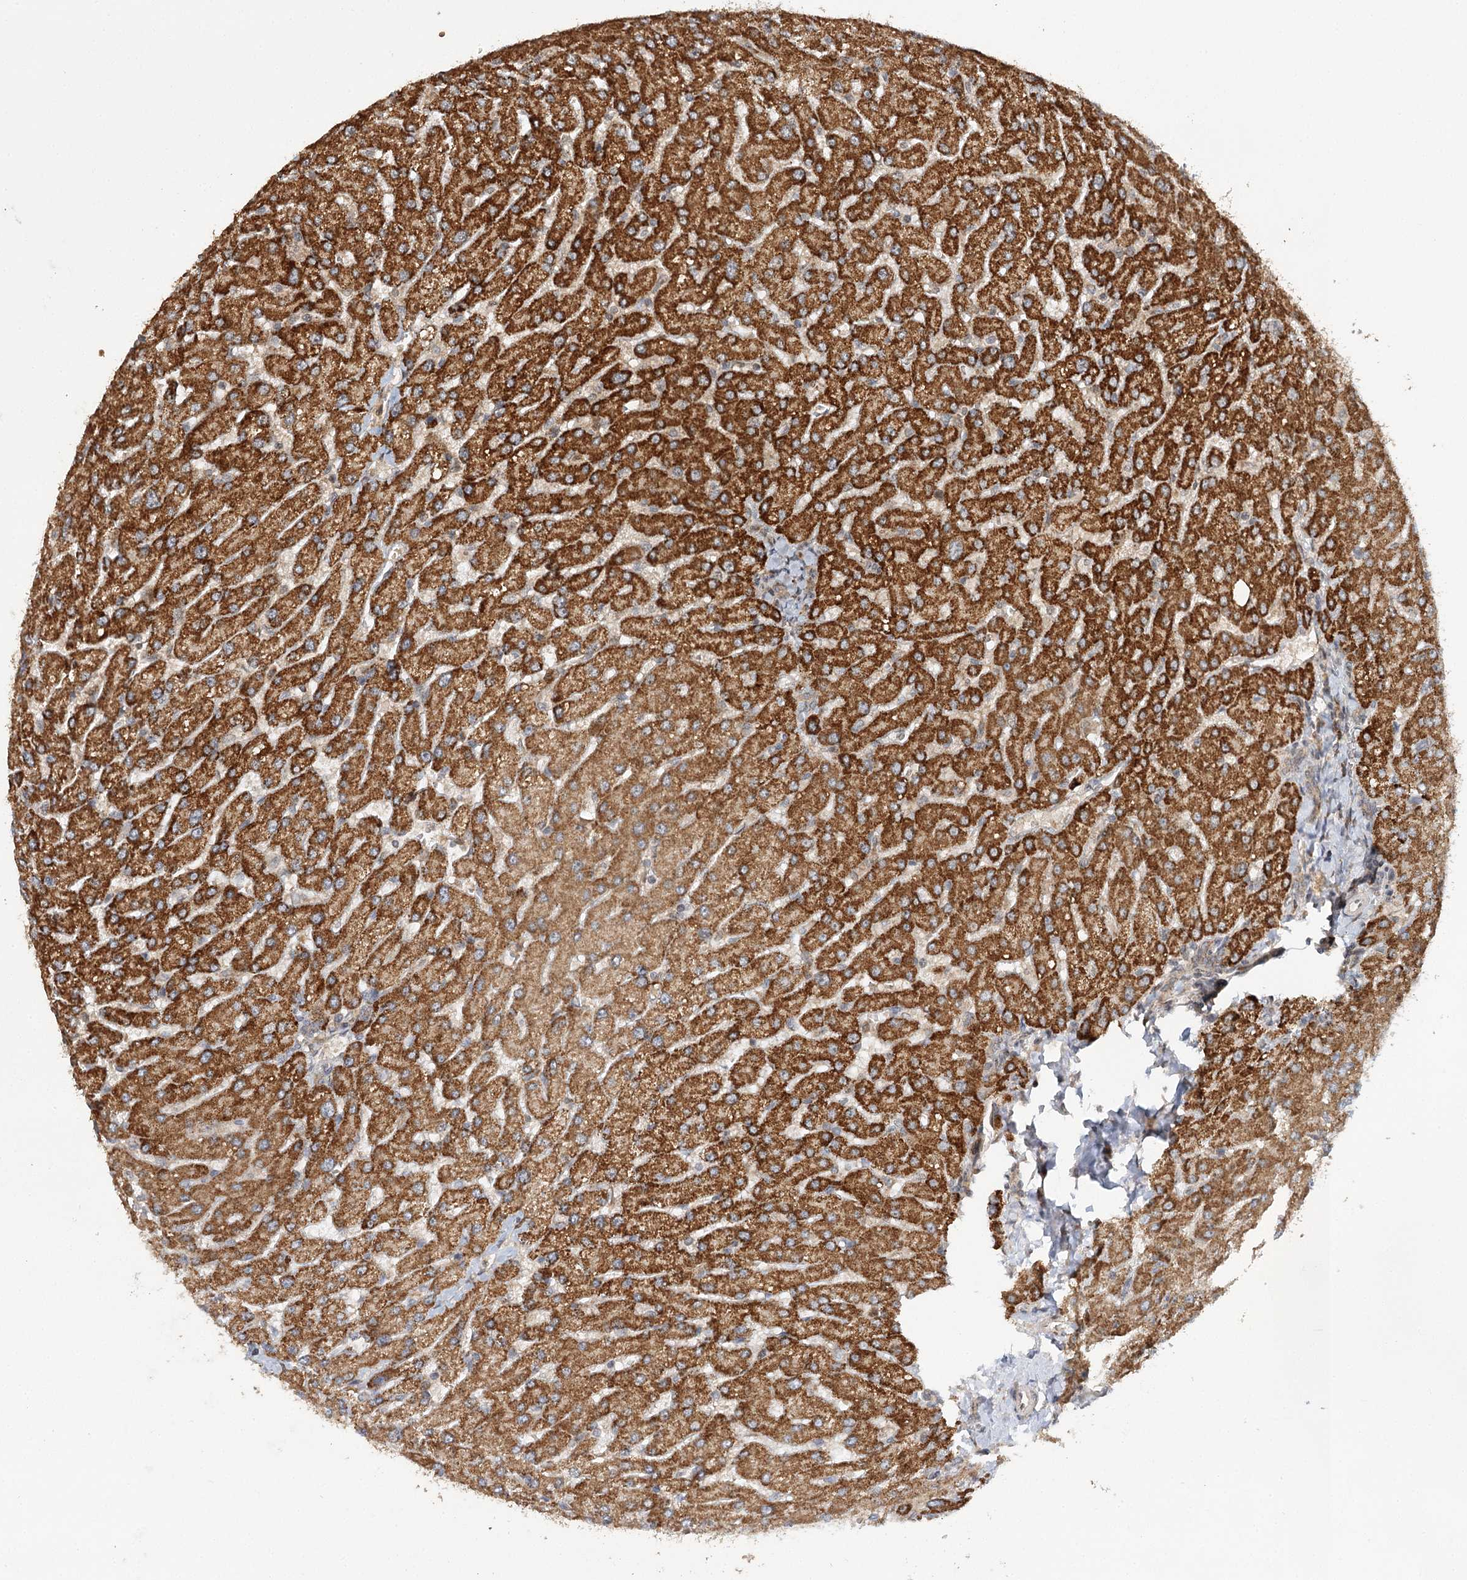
{"staining": {"intensity": "moderate", "quantity": ">75%", "location": "cytoplasmic/membranous"}, "tissue": "liver", "cell_type": "Cholangiocytes", "image_type": "normal", "snomed": [{"axis": "morphology", "description": "Normal tissue, NOS"}, {"axis": "topography", "description": "Liver"}], "caption": "A high-resolution photomicrograph shows immunohistochemistry (IHC) staining of unremarkable liver, which reveals moderate cytoplasmic/membranous staining in approximately >75% of cholangiocytes.", "gene": "ZNRF3", "patient": {"sex": "male", "age": 55}}